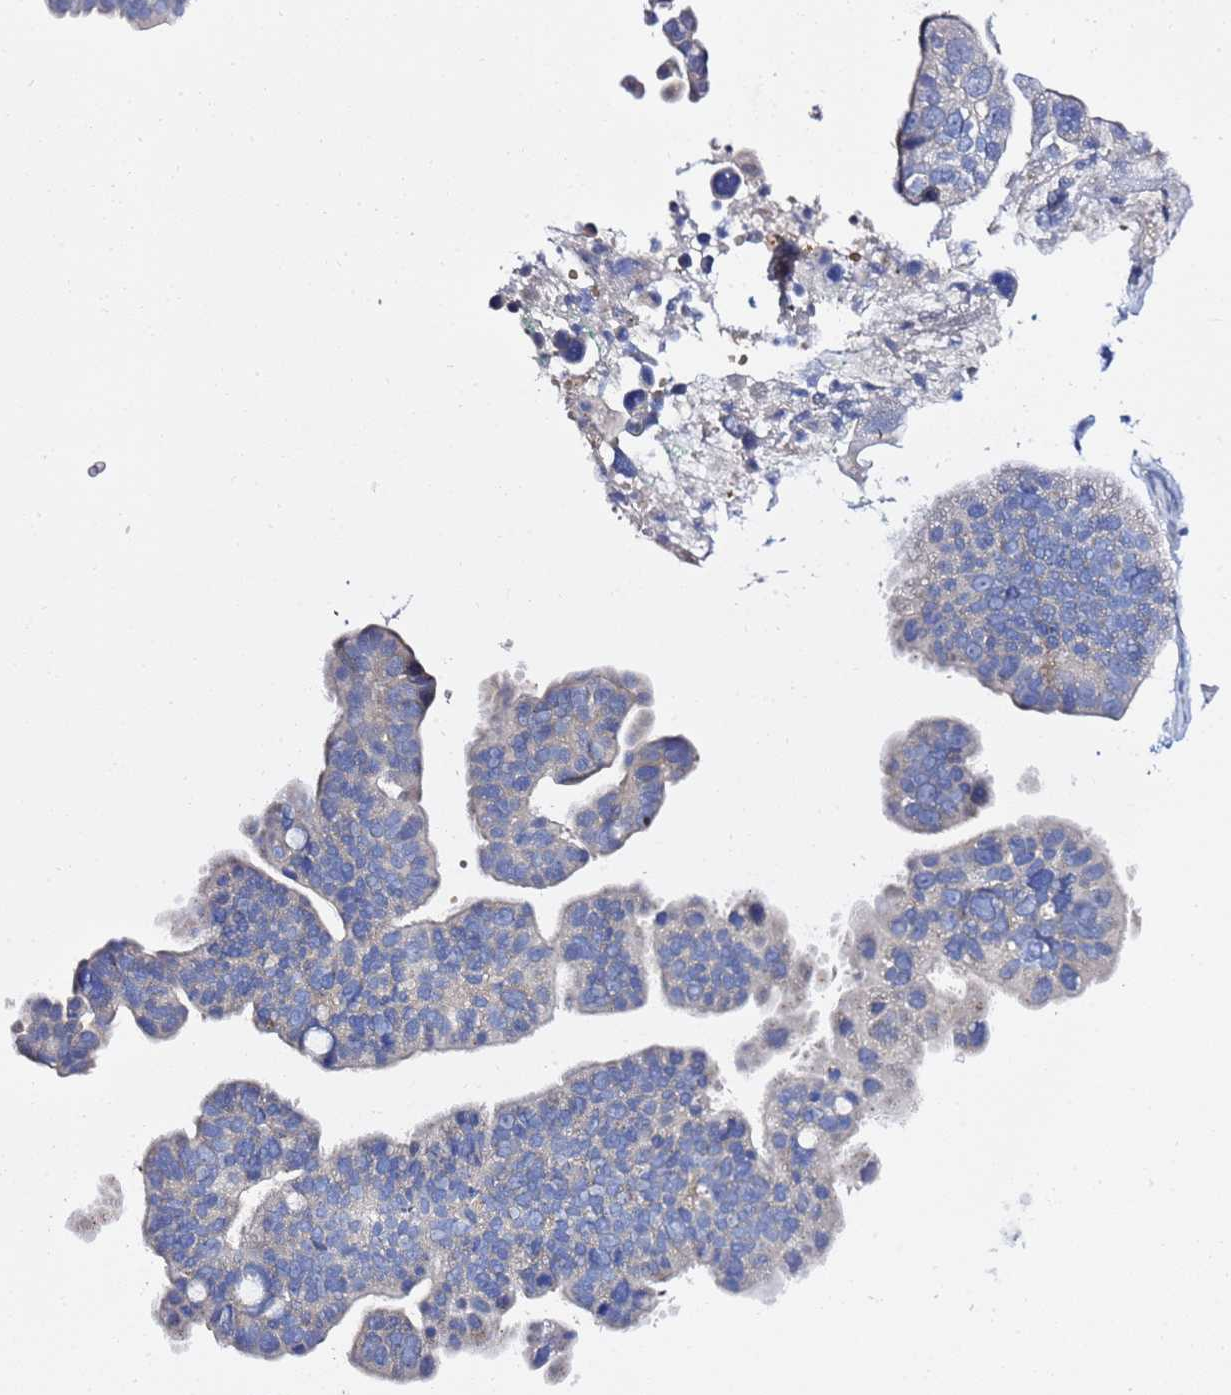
{"staining": {"intensity": "negative", "quantity": "none", "location": "none"}, "tissue": "ovarian cancer", "cell_type": "Tumor cells", "image_type": "cancer", "snomed": [{"axis": "morphology", "description": "Cystadenocarcinoma, serous, NOS"}, {"axis": "topography", "description": "Ovary"}], "caption": "DAB (3,3'-diaminobenzidine) immunohistochemical staining of ovarian cancer shows no significant positivity in tumor cells.", "gene": "USP18", "patient": {"sex": "female", "age": 56}}